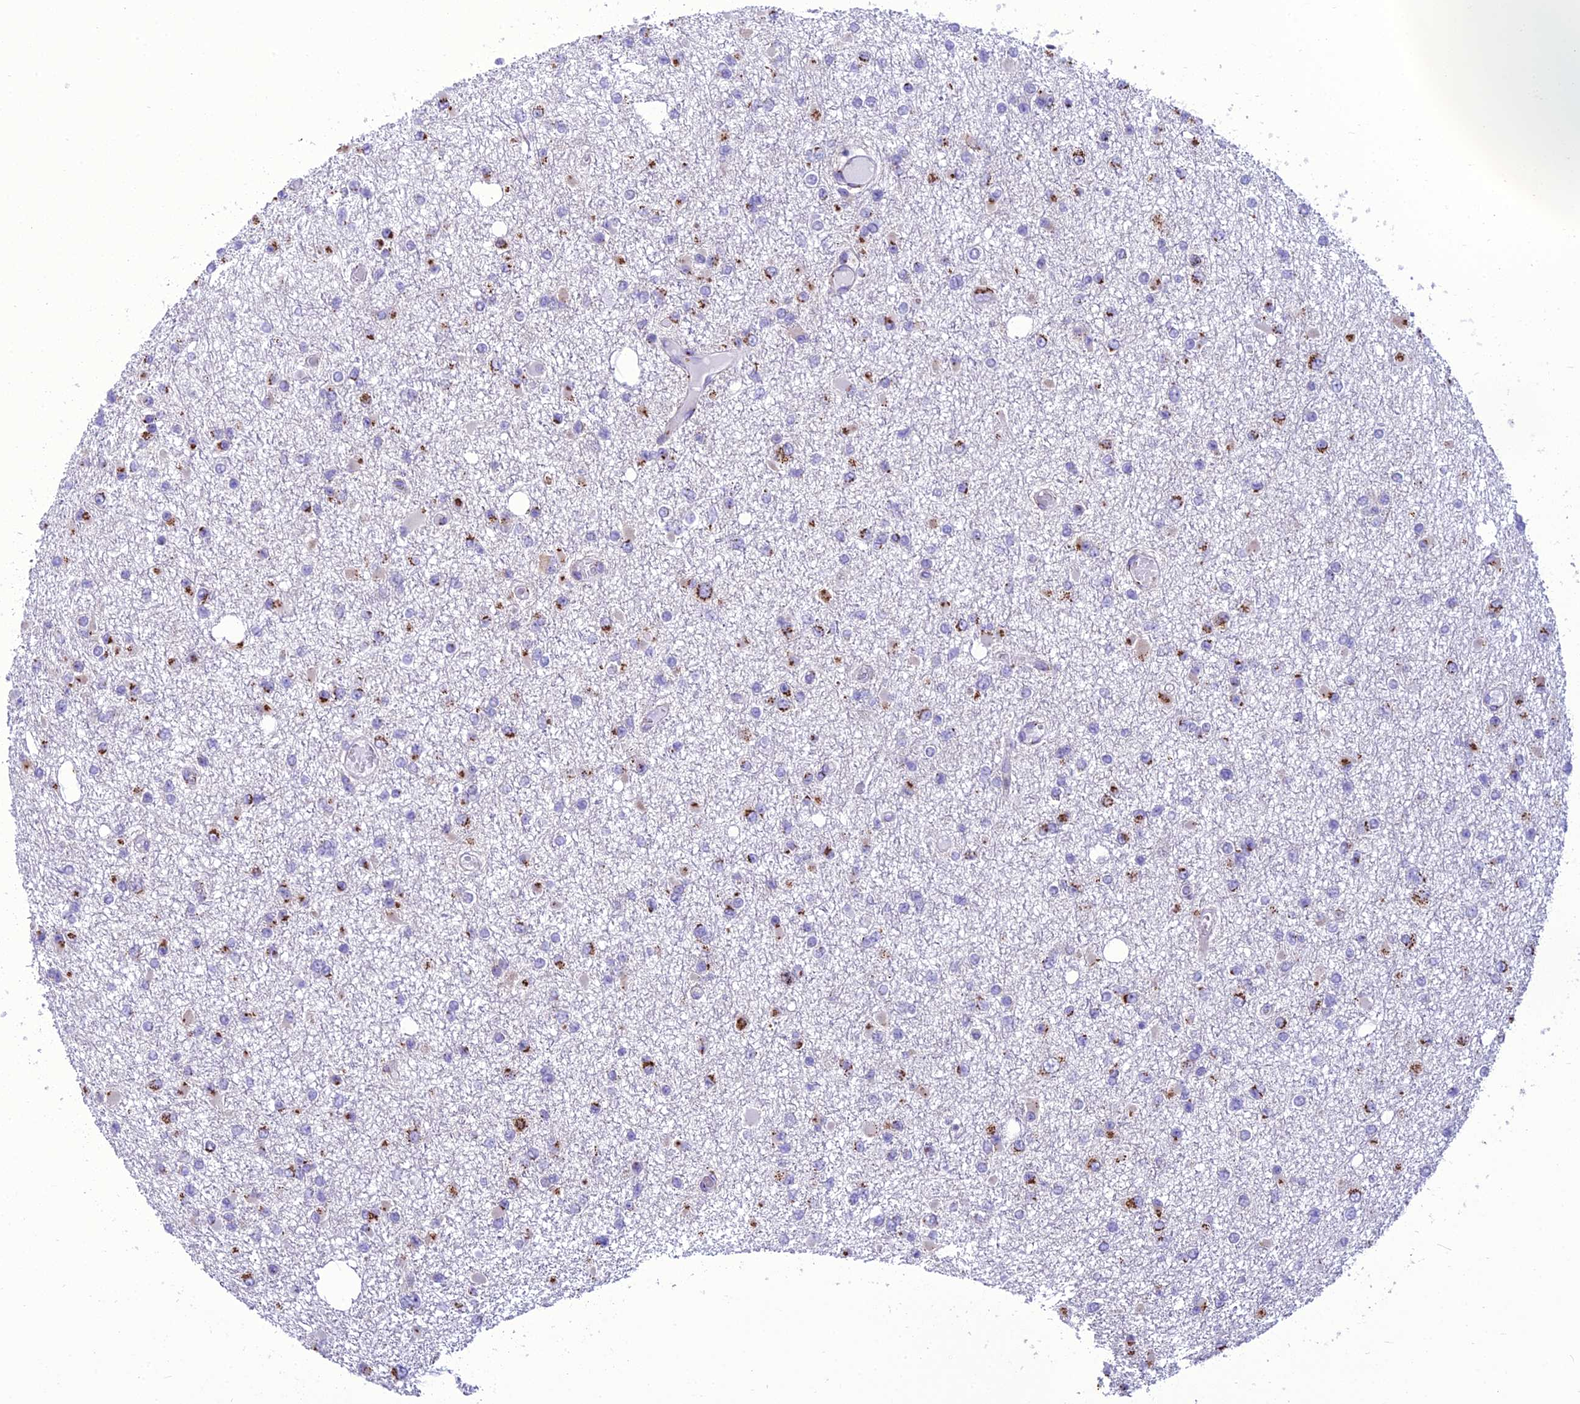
{"staining": {"intensity": "strong", "quantity": "25%-75%", "location": "cytoplasmic/membranous"}, "tissue": "glioma", "cell_type": "Tumor cells", "image_type": "cancer", "snomed": [{"axis": "morphology", "description": "Glioma, malignant, Low grade"}, {"axis": "topography", "description": "Brain"}], "caption": "A histopathology image showing strong cytoplasmic/membranous positivity in approximately 25%-75% of tumor cells in glioma, as visualized by brown immunohistochemical staining.", "gene": "GOLM2", "patient": {"sex": "female", "age": 22}}